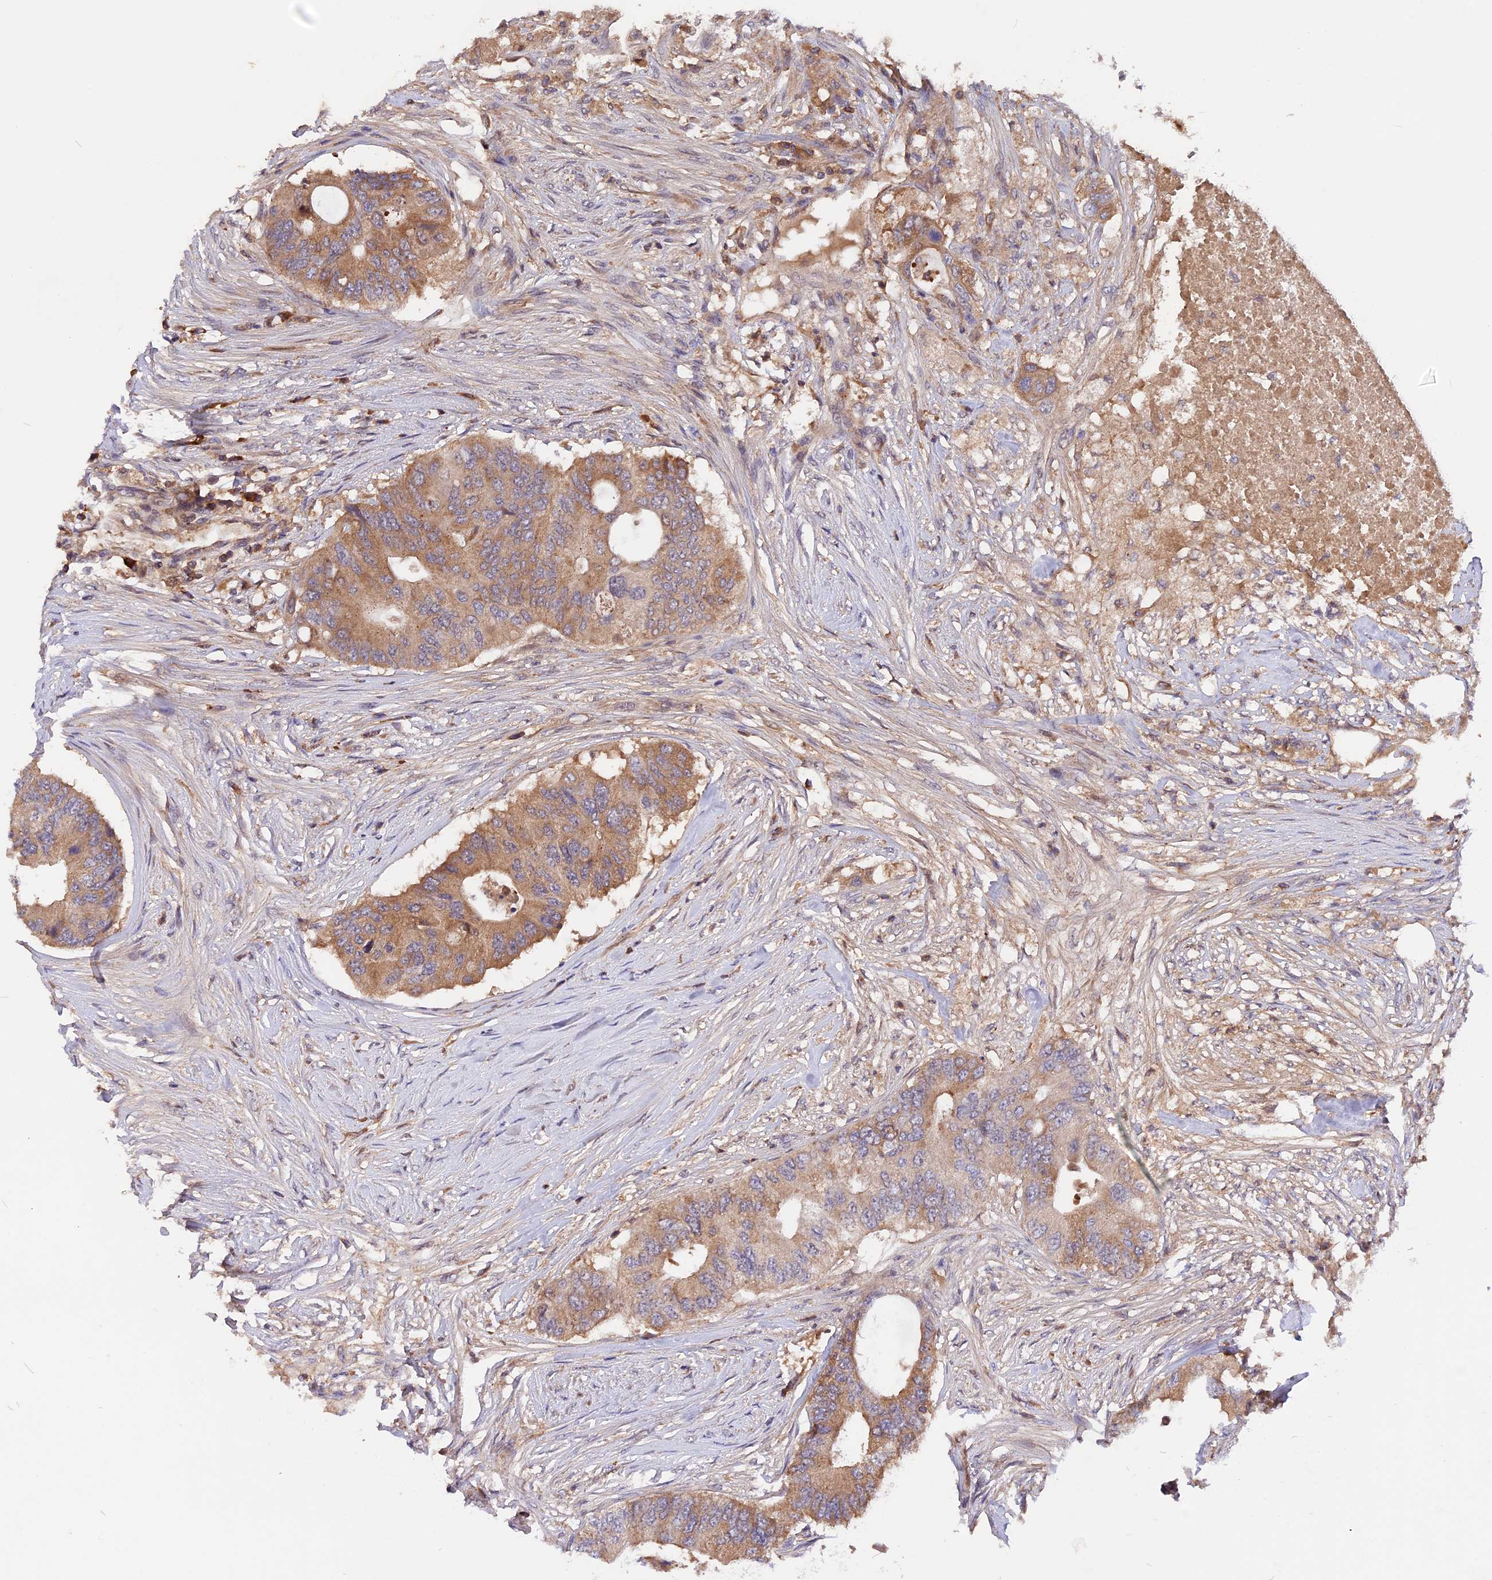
{"staining": {"intensity": "moderate", "quantity": ">75%", "location": "cytoplasmic/membranous"}, "tissue": "colorectal cancer", "cell_type": "Tumor cells", "image_type": "cancer", "snomed": [{"axis": "morphology", "description": "Adenocarcinoma, NOS"}, {"axis": "topography", "description": "Colon"}], "caption": "This micrograph shows immunohistochemistry staining of human adenocarcinoma (colorectal), with medium moderate cytoplasmic/membranous positivity in about >75% of tumor cells.", "gene": "MARK4", "patient": {"sex": "male", "age": 71}}